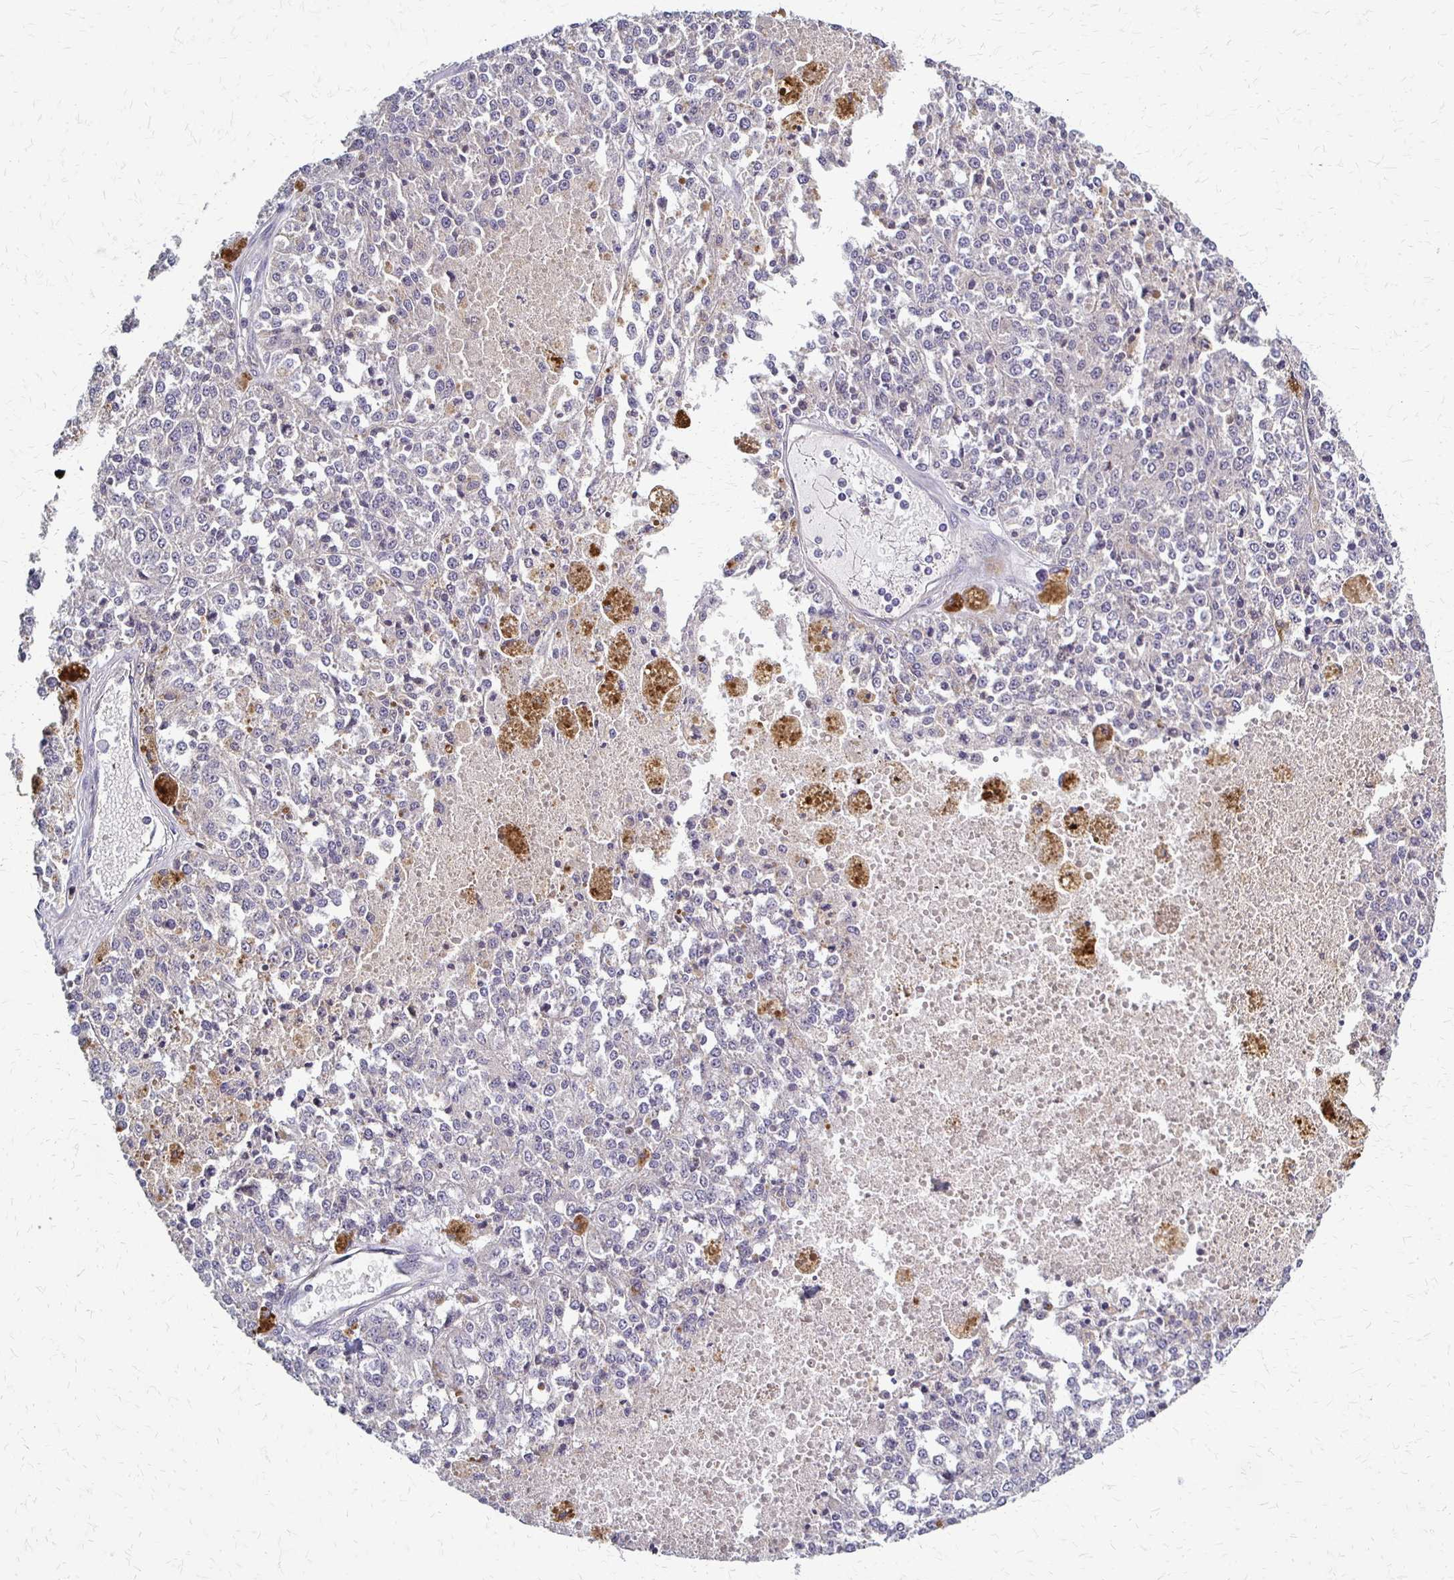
{"staining": {"intensity": "negative", "quantity": "none", "location": "none"}, "tissue": "melanoma", "cell_type": "Tumor cells", "image_type": "cancer", "snomed": [{"axis": "morphology", "description": "Malignant melanoma, Metastatic site"}, {"axis": "topography", "description": "Lymph node"}], "caption": "An immunohistochemistry photomicrograph of melanoma is shown. There is no staining in tumor cells of melanoma. (DAB immunohistochemistry (IHC), high magnification).", "gene": "SLC9A9", "patient": {"sex": "female", "age": 64}}